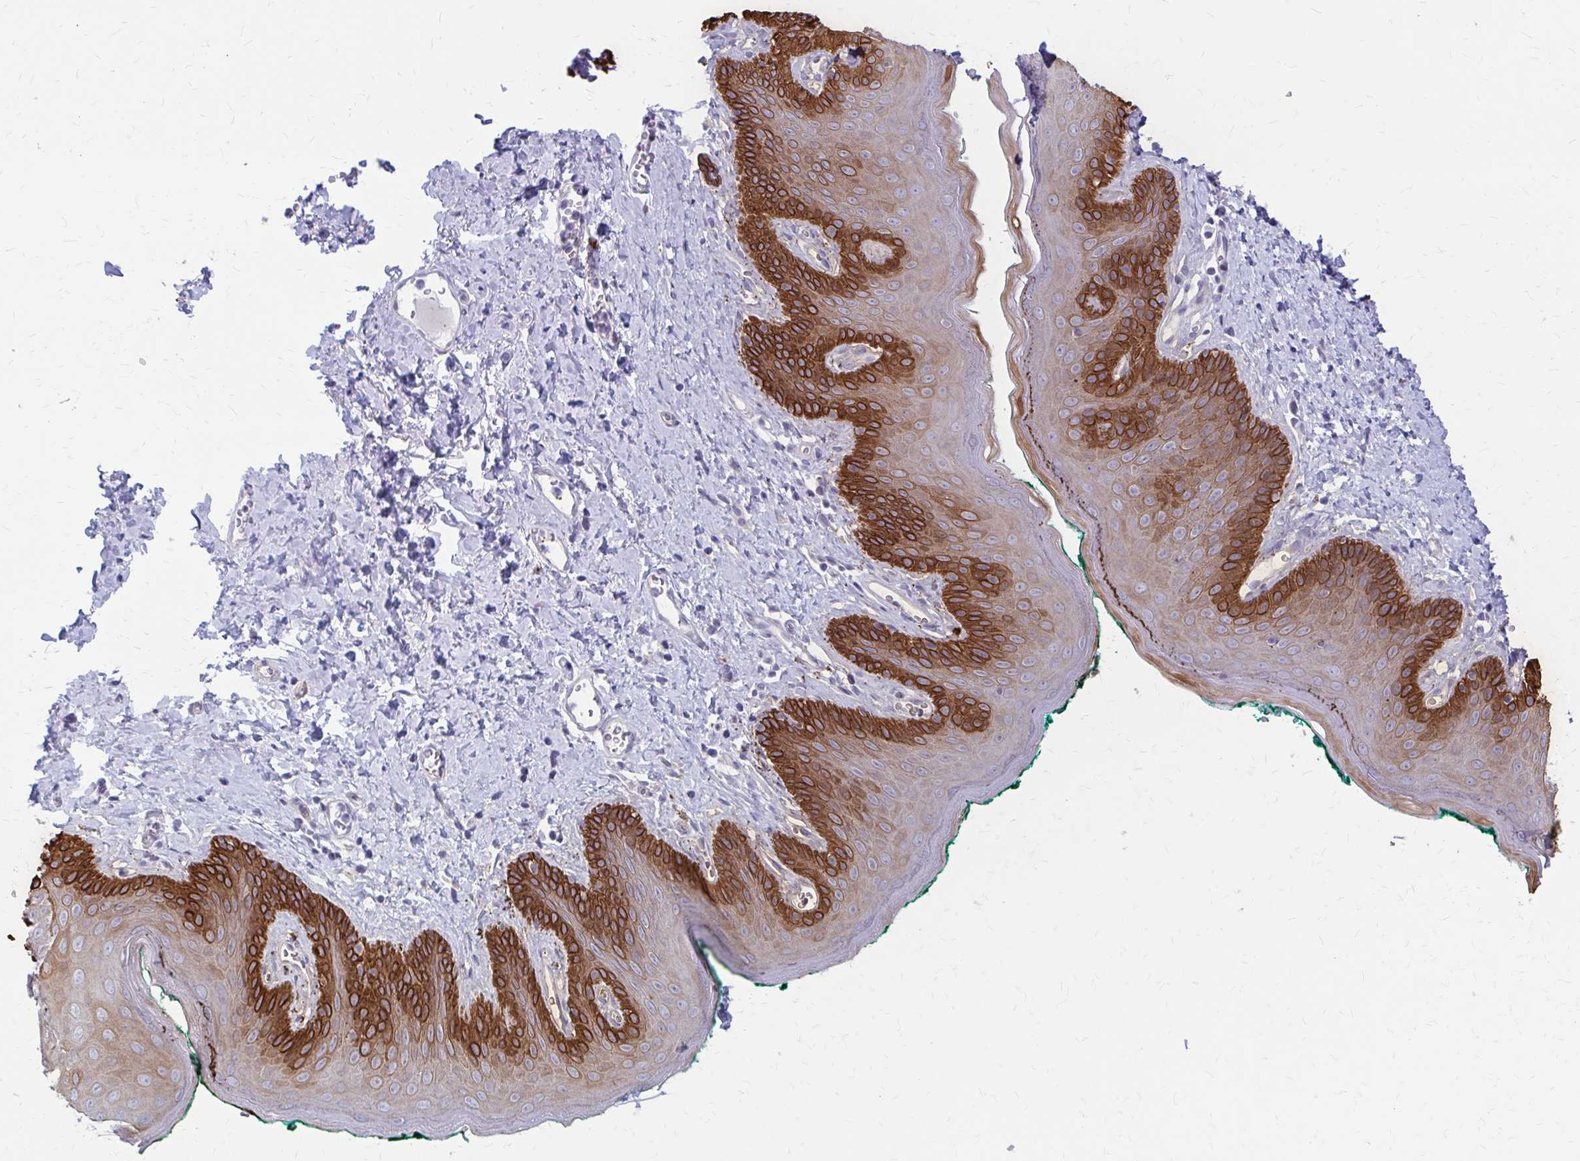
{"staining": {"intensity": "strong", "quantity": ">75%", "location": "cytoplasmic/membranous"}, "tissue": "skin", "cell_type": "Epidermal cells", "image_type": "normal", "snomed": [{"axis": "morphology", "description": "Normal tissue, NOS"}, {"axis": "topography", "description": "Vulva"}, {"axis": "topography", "description": "Peripheral nerve tissue"}], "caption": "Strong cytoplasmic/membranous expression for a protein is appreciated in about >75% of epidermal cells of benign skin using immunohistochemistry.", "gene": "GLYATL2", "patient": {"sex": "female", "age": 66}}